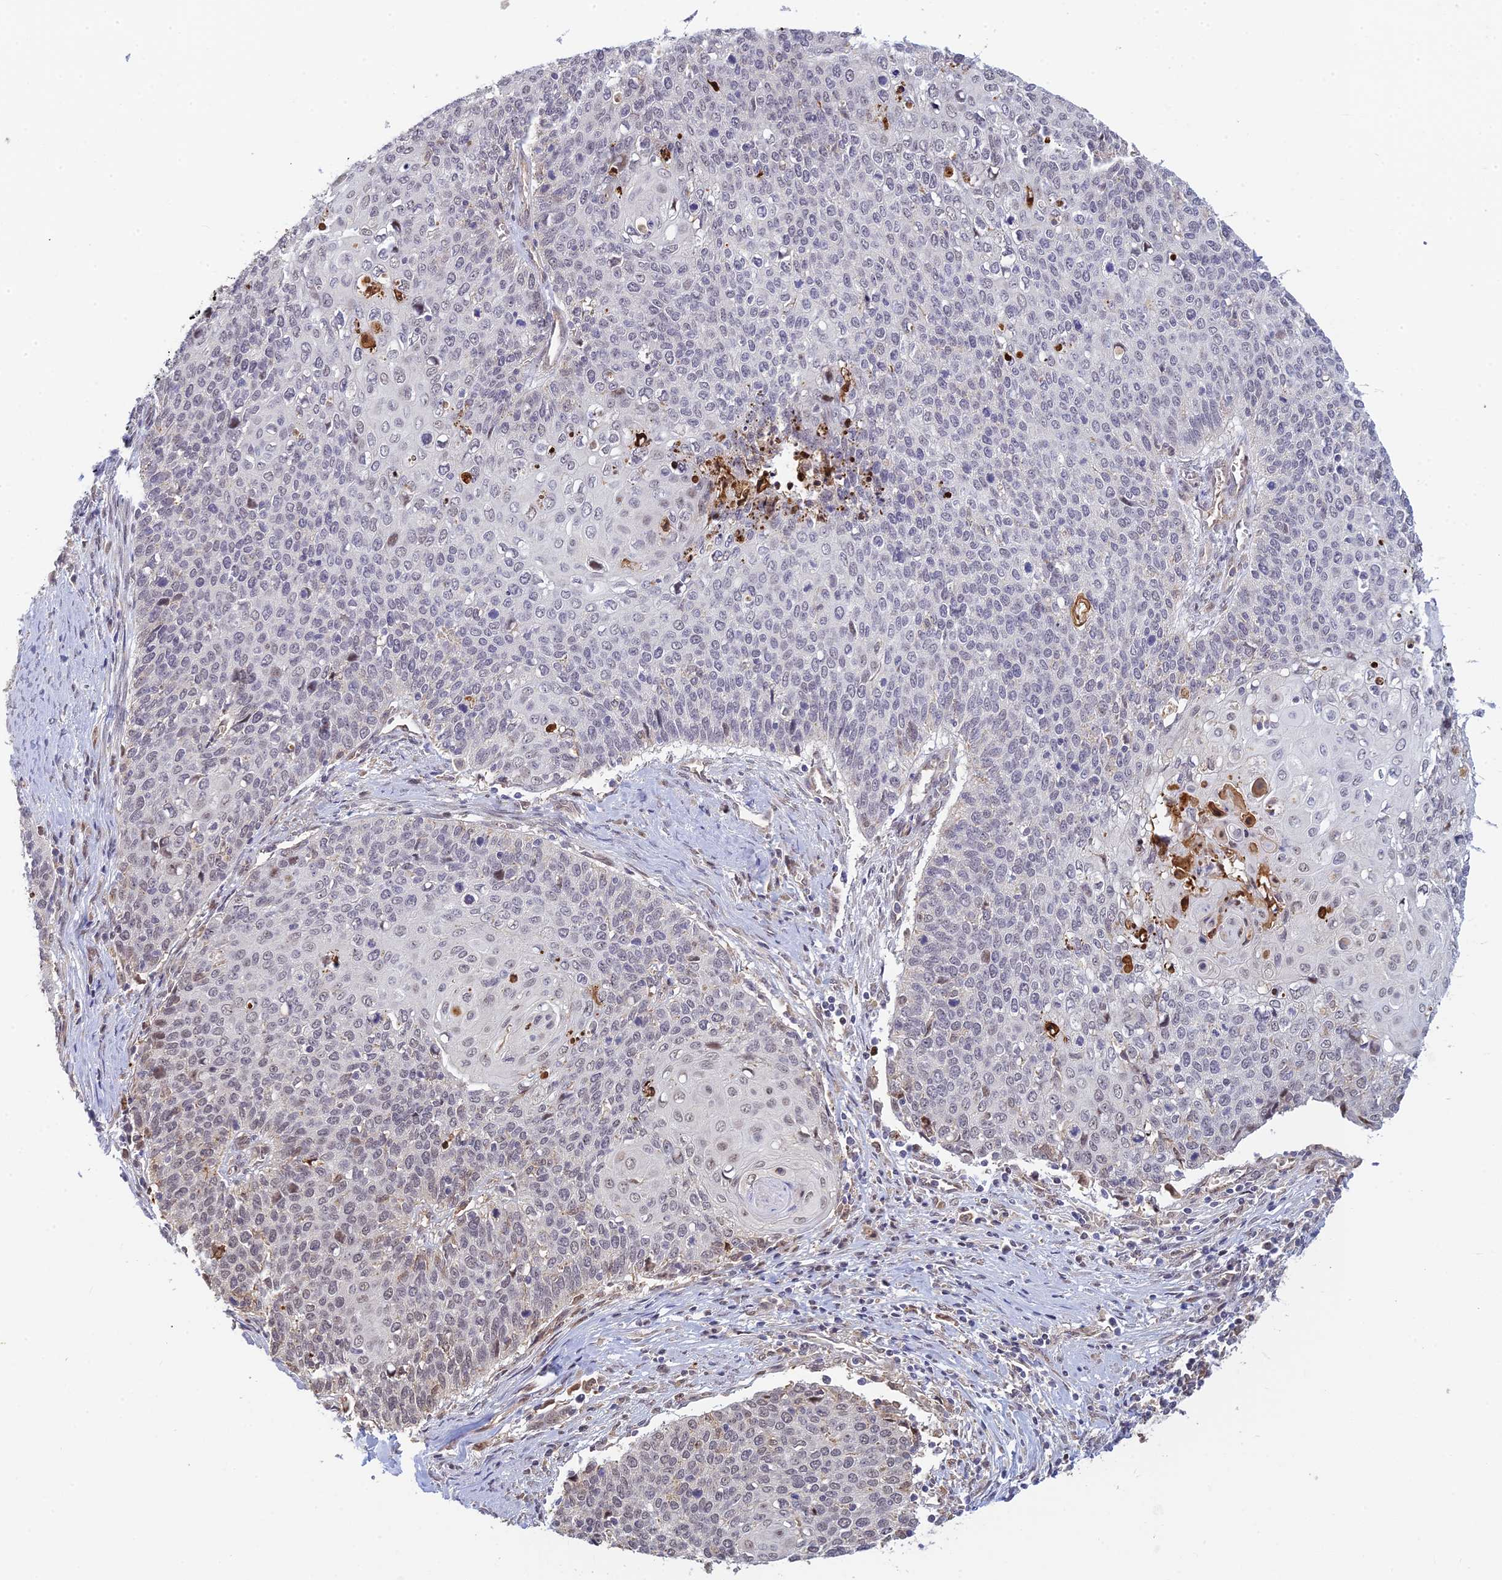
{"staining": {"intensity": "weak", "quantity": "<25%", "location": "nuclear"}, "tissue": "cervical cancer", "cell_type": "Tumor cells", "image_type": "cancer", "snomed": [{"axis": "morphology", "description": "Squamous cell carcinoma, NOS"}, {"axis": "topography", "description": "Cervix"}], "caption": "High magnification brightfield microscopy of squamous cell carcinoma (cervical) stained with DAB (brown) and counterstained with hematoxylin (blue): tumor cells show no significant staining. (Stains: DAB immunohistochemistry with hematoxylin counter stain, Microscopy: brightfield microscopy at high magnification).", "gene": "UFSP2", "patient": {"sex": "female", "age": 39}}